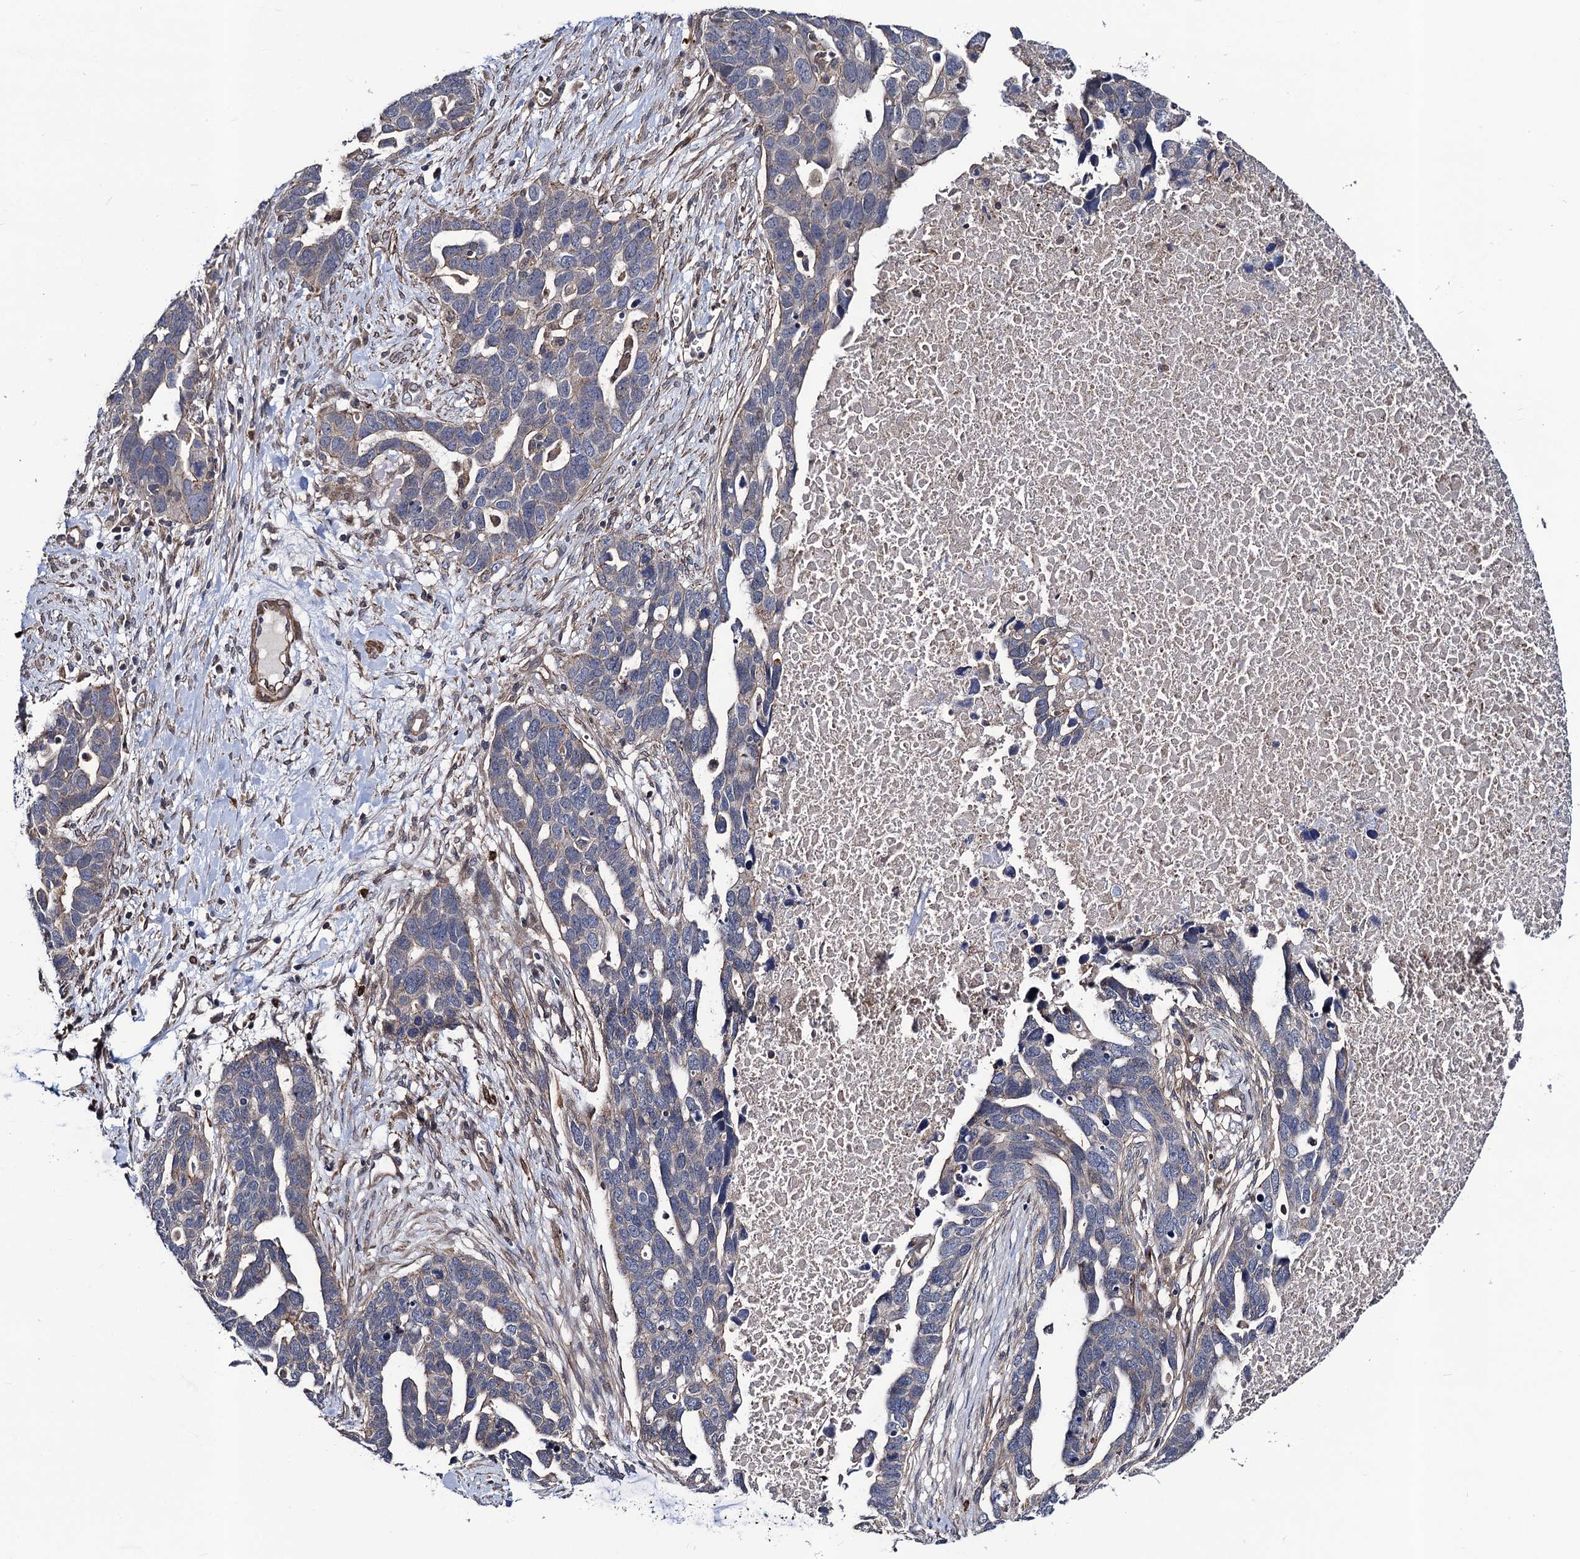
{"staining": {"intensity": "negative", "quantity": "none", "location": "none"}, "tissue": "ovarian cancer", "cell_type": "Tumor cells", "image_type": "cancer", "snomed": [{"axis": "morphology", "description": "Cystadenocarcinoma, serous, NOS"}, {"axis": "topography", "description": "Ovary"}], "caption": "This is an immunohistochemistry (IHC) image of ovarian cancer (serous cystadenocarcinoma). There is no staining in tumor cells.", "gene": "KXD1", "patient": {"sex": "female", "age": 54}}